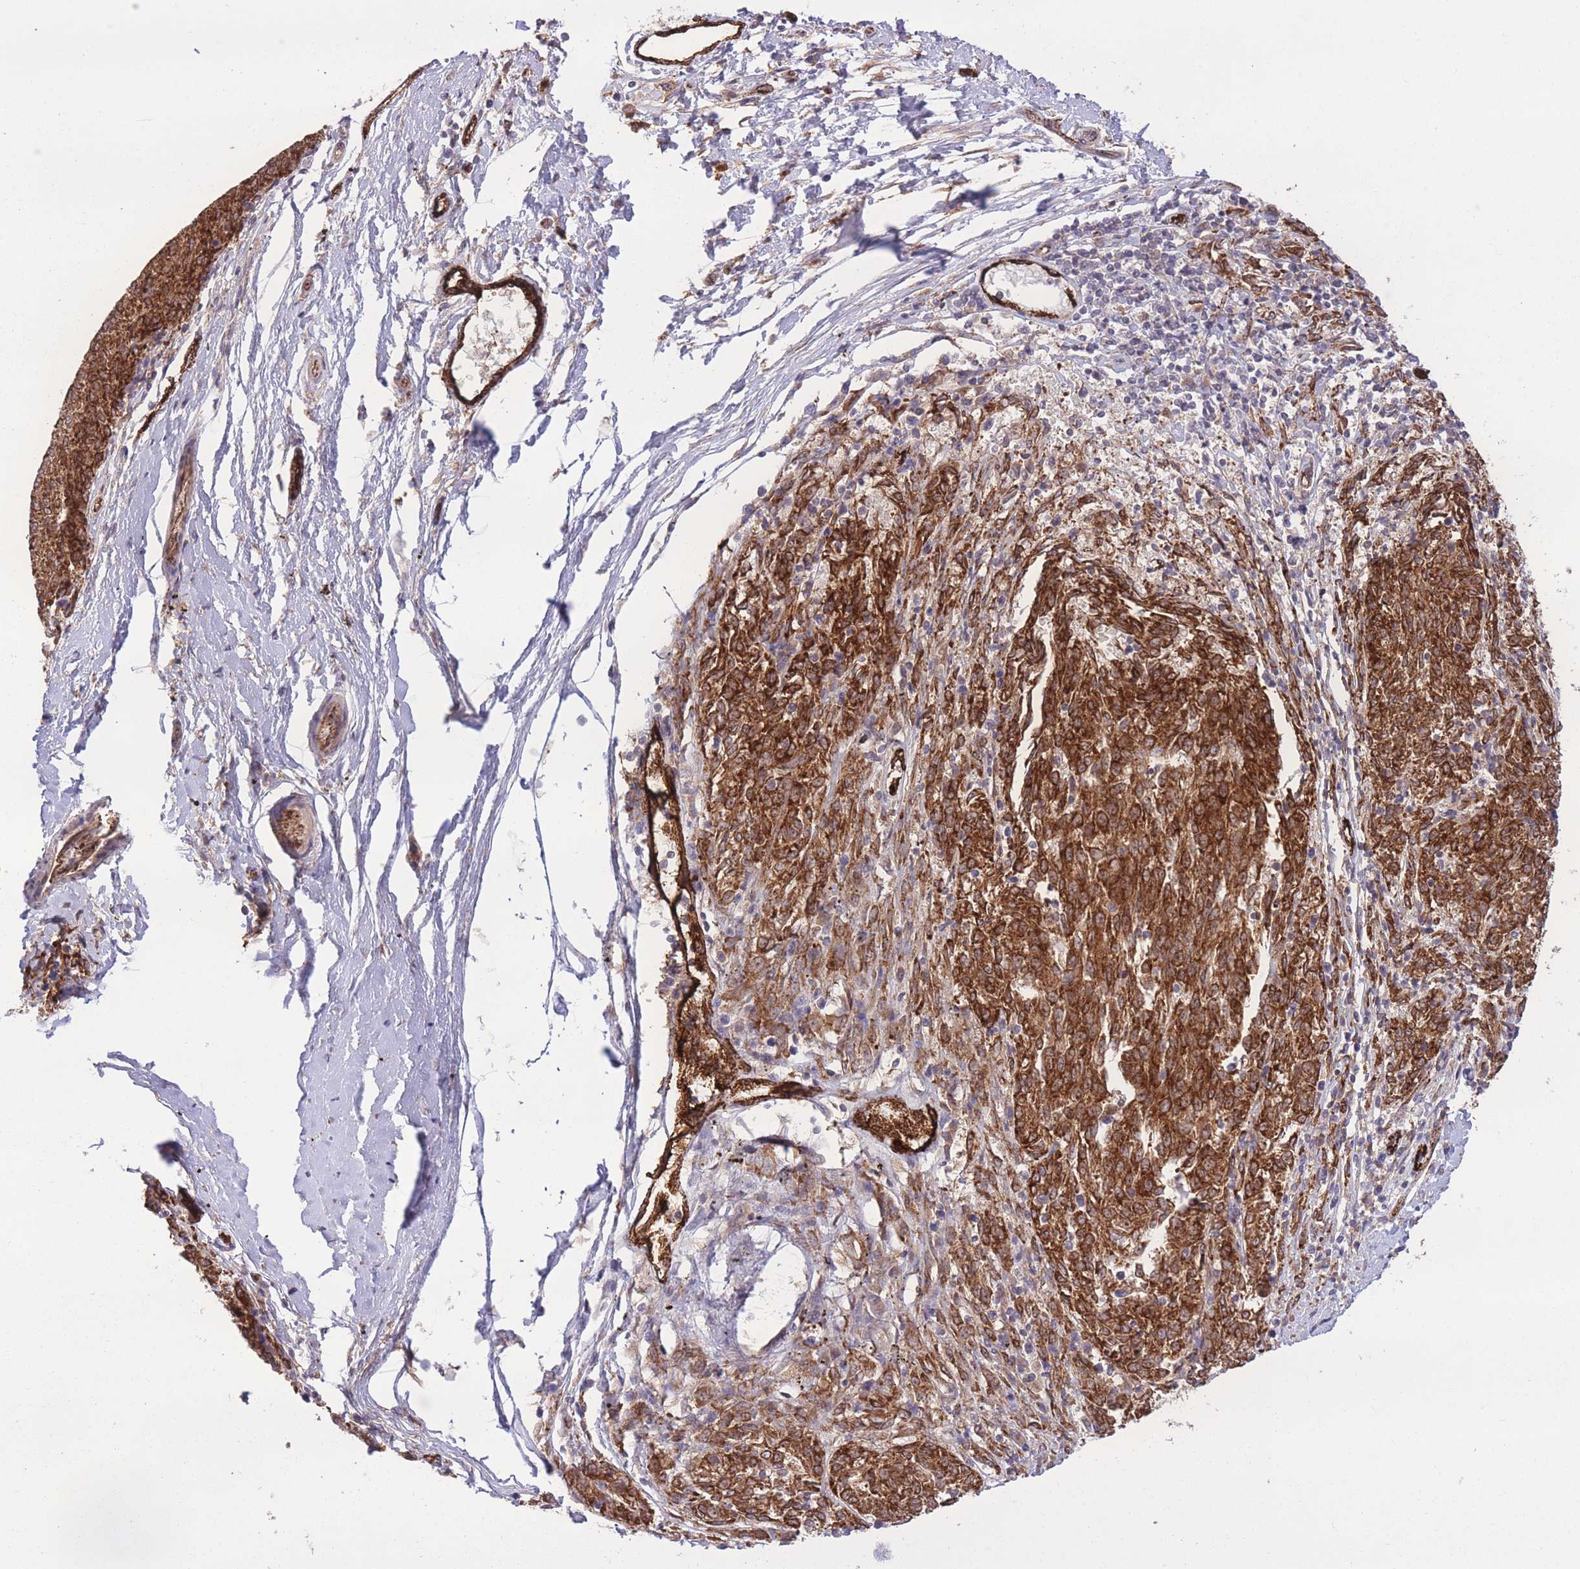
{"staining": {"intensity": "strong", "quantity": ">75%", "location": "cytoplasmic/membranous"}, "tissue": "melanoma", "cell_type": "Tumor cells", "image_type": "cancer", "snomed": [{"axis": "morphology", "description": "Malignant melanoma, NOS"}, {"axis": "topography", "description": "Skin"}], "caption": "Melanoma tissue exhibits strong cytoplasmic/membranous staining in about >75% of tumor cells, visualized by immunohistochemistry.", "gene": "CISH", "patient": {"sex": "female", "age": 72}}